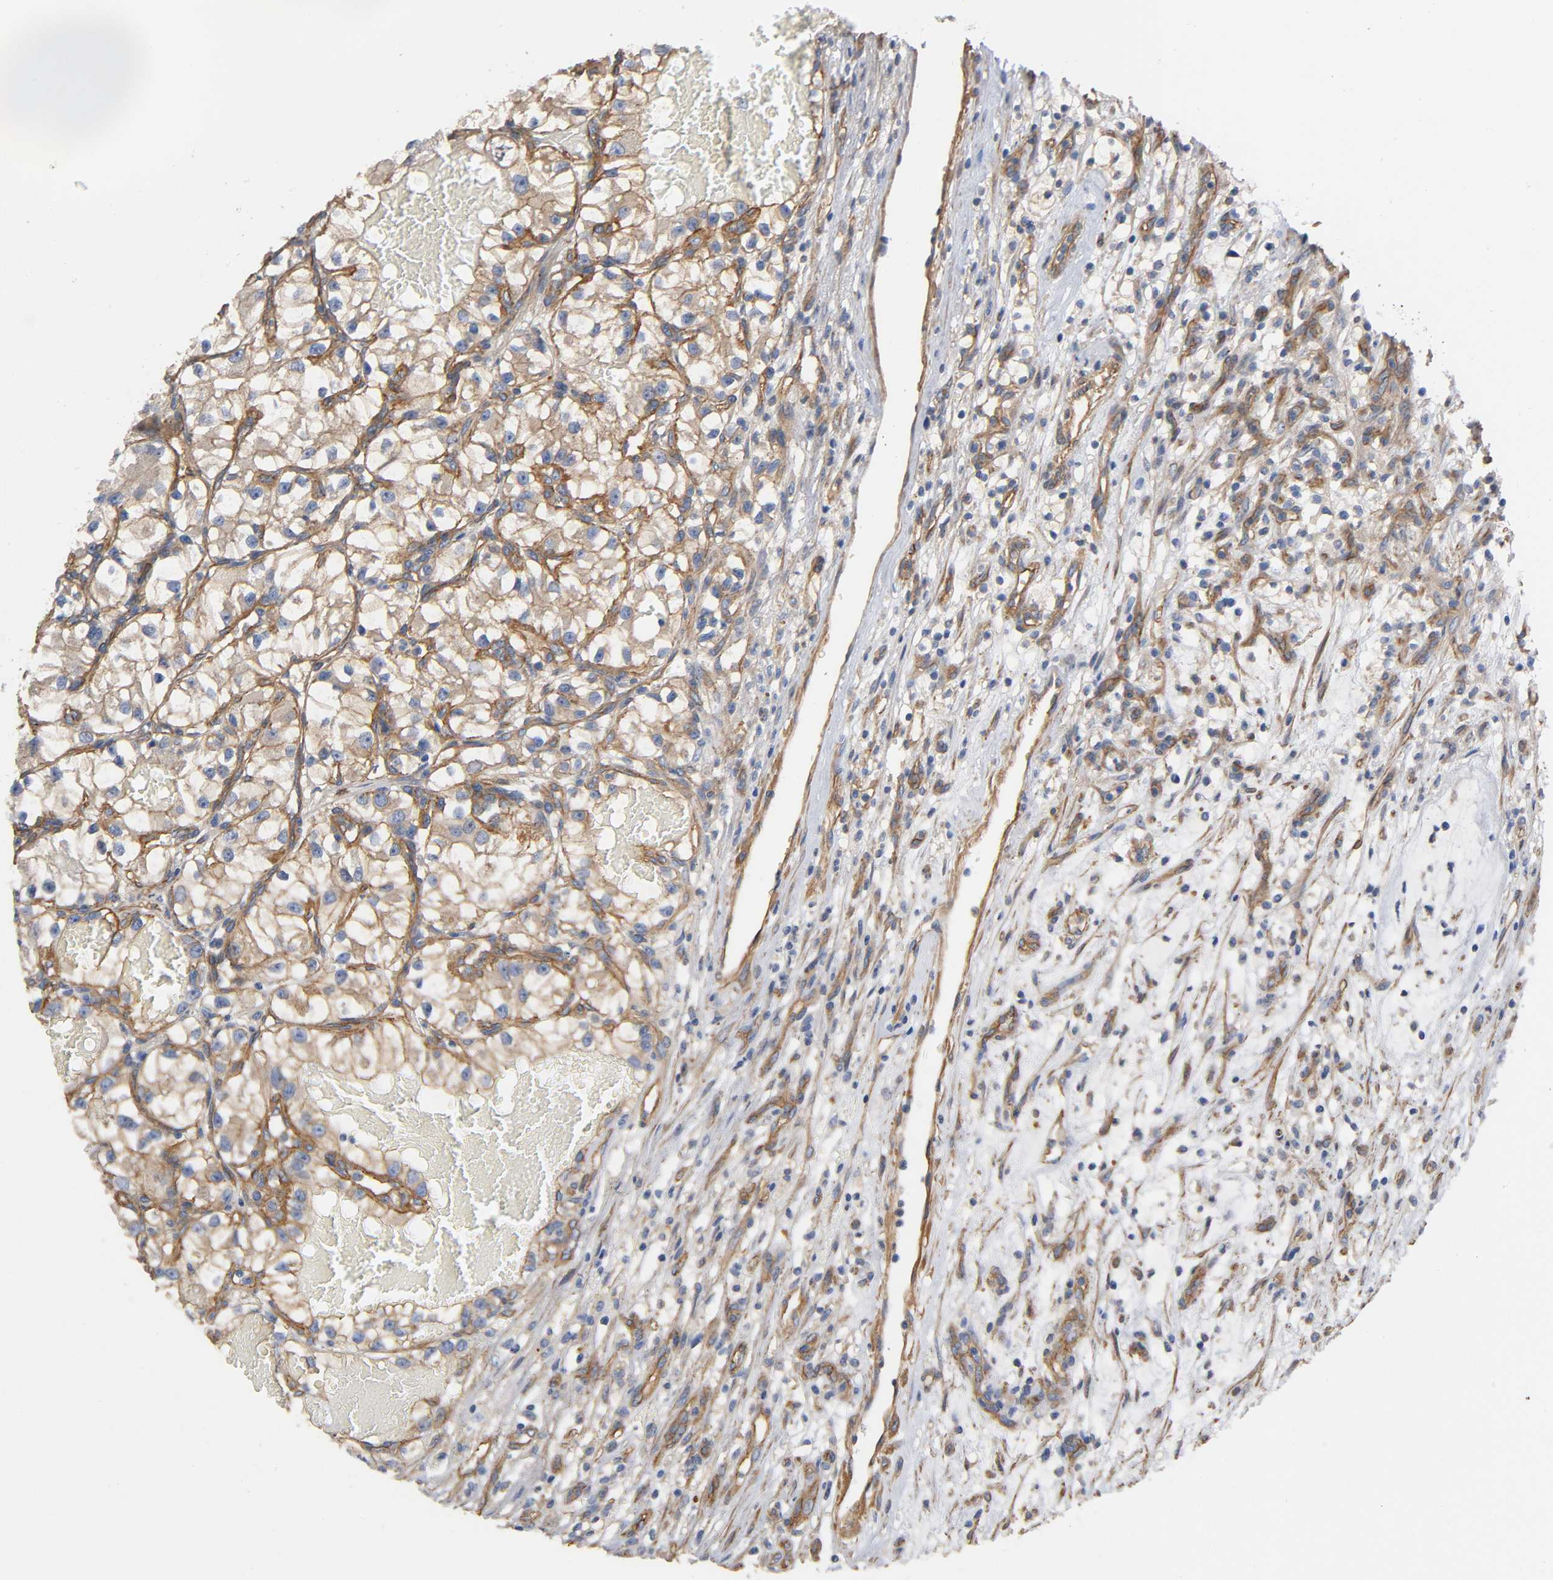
{"staining": {"intensity": "negative", "quantity": "none", "location": "none"}, "tissue": "renal cancer", "cell_type": "Tumor cells", "image_type": "cancer", "snomed": [{"axis": "morphology", "description": "Adenocarcinoma, NOS"}, {"axis": "topography", "description": "Kidney"}], "caption": "Tumor cells are negative for brown protein staining in renal cancer (adenocarcinoma). (IHC, brightfield microscopy, high magnification).", "gene": "MARS1", "patient": {"sex": "female", "age": 57}}